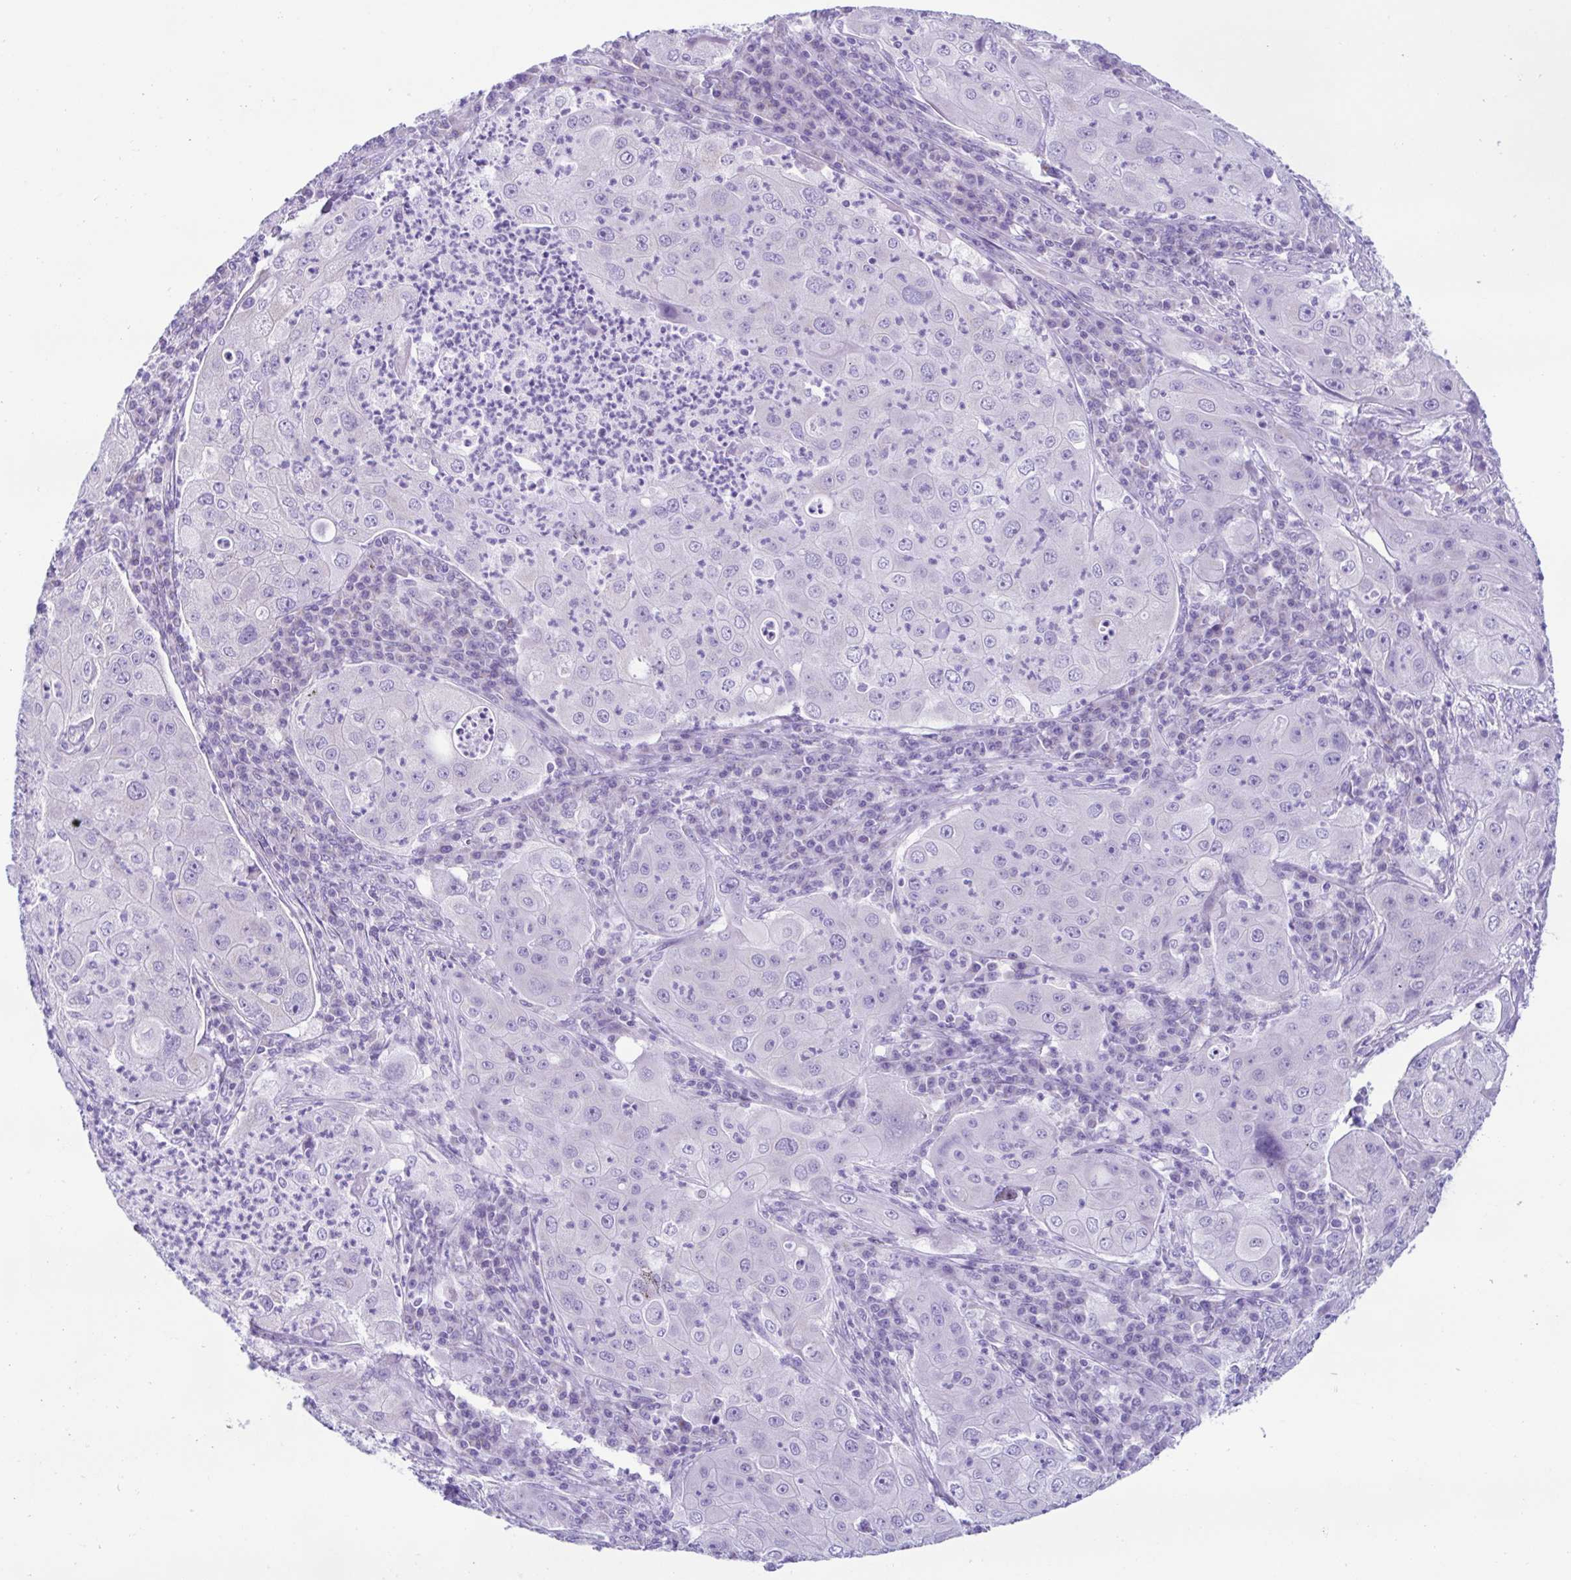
{"staining": {"intensity": "negative", "quantity": "none", "location": "none"}, "tissue": "lung cancer", "cell_type": "Tumor cells", "image_type": "cancer", "snomed": [{"axis": "morphology", "description": "Squamous cell carcinoma, NOS"}, {"axis": "topography", "description": "Lung"}], "caption": "Immunohistochemical staining of lung squamous cell carcinoma demonstrates no significant positivity in tumor cells.", "gene": "ACTRT3", "patient": {"sex": "female", "age": 59}}